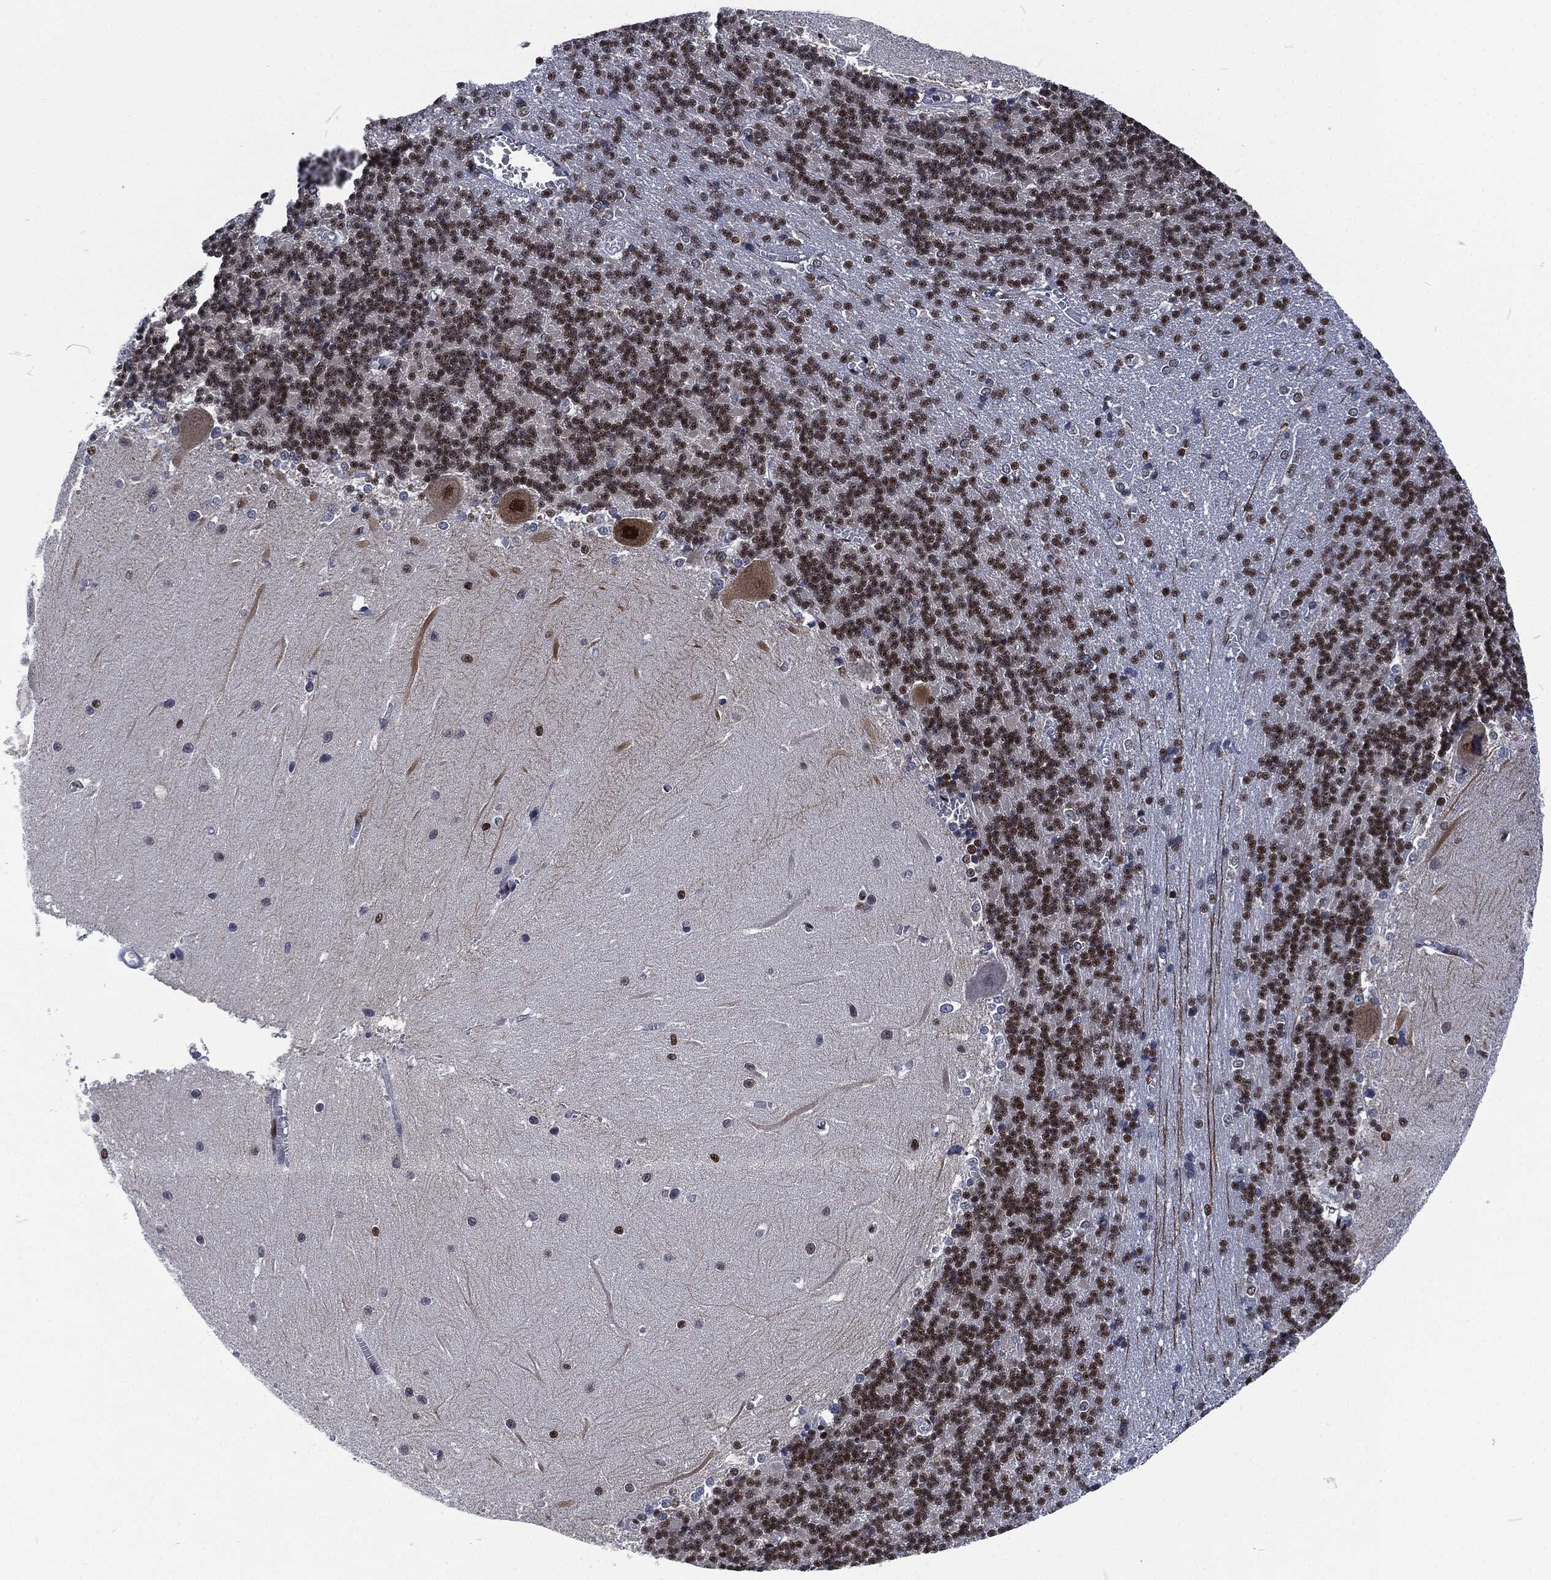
{"staining": {"intensity": "strong", "quantity": "25%-75%", "location": "nuclear"}, "tissue": "cerebellum", "cell_type": "Cells in granular layer", "image_type": "normal", "snomed": [{"axis": "morphology", "description": "Normal tissue, NOS"}, {"axis": "topography", "description": "Cerebellum"}], "caption": "This is an image of IHC staining of normal cerebellum, which shows strong staining in the nuclear of cells in granular layer.", "gene": "DCPS", "patient": {"sex": "male", "age": 37}}